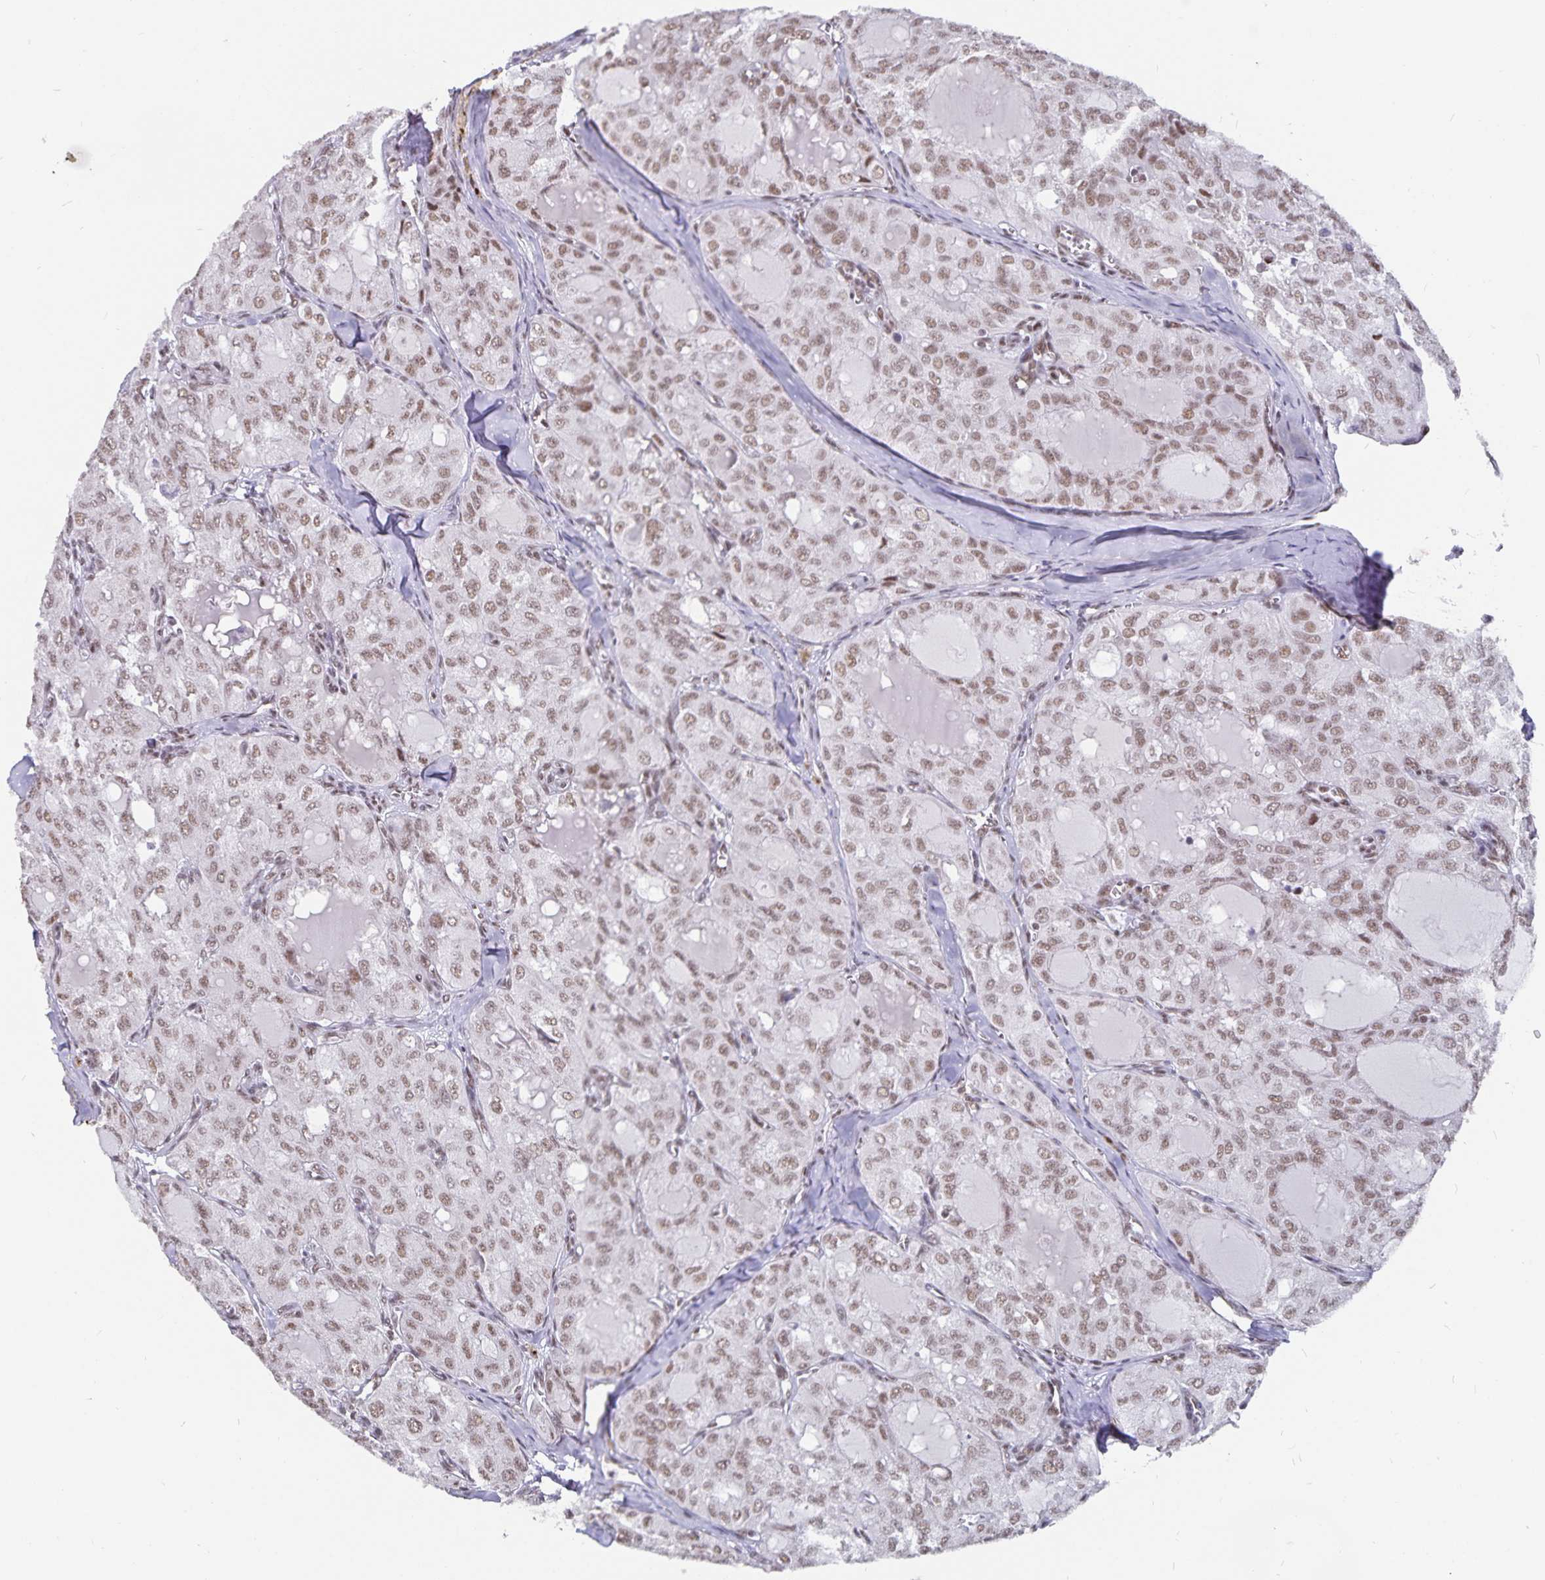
{"staining": {"intensity": "moderate", "quantity": "25%-75%", "location": "nuclear"}, "tissue": "thyroid cancer", "cell_type": "Tumor cells", "image_type": "cancer", "snomed": [{"axis": "morphology", "description": "Follicular adenoma carcinoma, NOS"}, {"axis": "topography", "description": "Thyroid gland"}], "caption": "This image exhibits thyroid cancer stained with immunohistochemistry to label a protein in brown. The nuclear of tumor cells show moderate positivity for the protein. Nuclei are counter-stained blue.", "gene": "PBX2", "patient": {"sex": "male", "age": 75}}